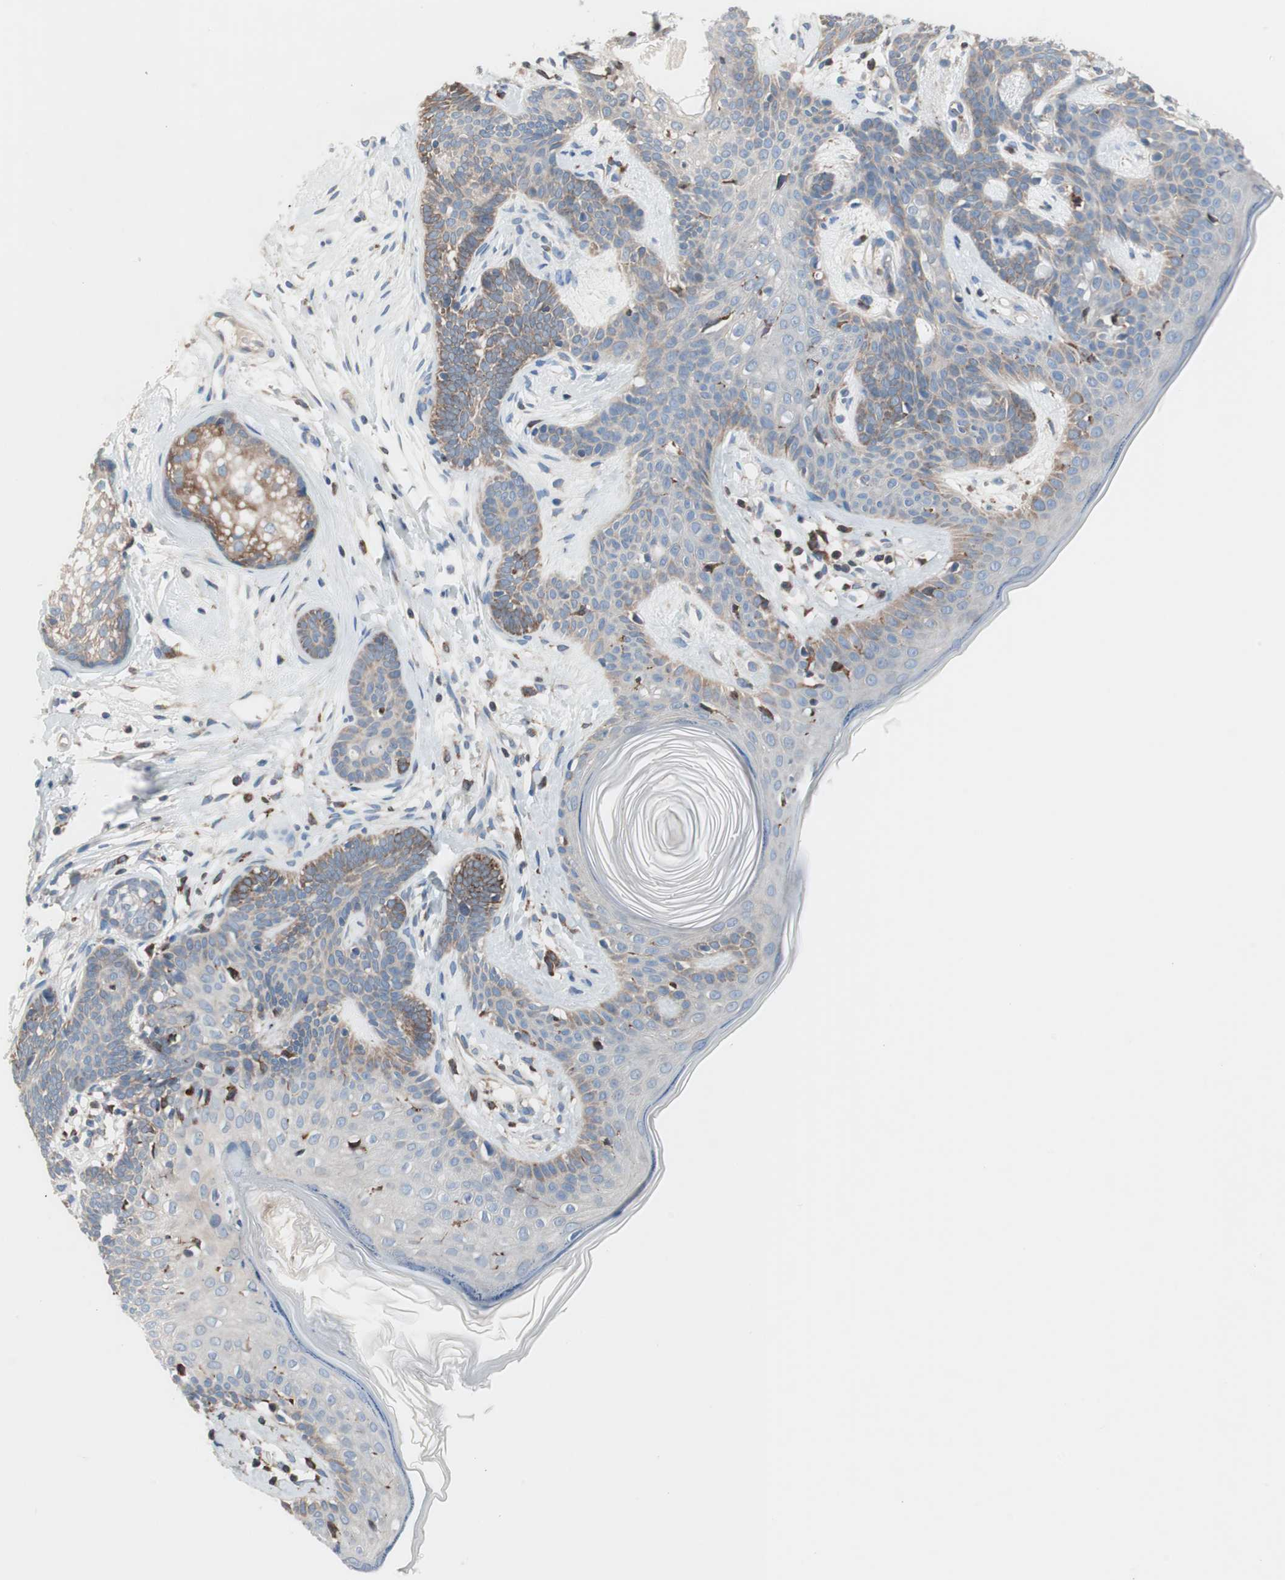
{"staining": {"intensity": "weak", "quantity": "<25%", "location": "cytoplasmic/membranous"}, "tissue": "skin cancer", "cell_type": "Tumor cells", "image_type": "cancer", "snomed": [{"axis": "morphology", "description": "Developmental malformation"}, {"axis": "morphology", "description": "Basal cell carcinoma"}, {"axis": "topography", "description": "Skin"}], "caption": "There is no significant staining in tumor cells of basal cell carcinoma (skin). Brightfield microscopy of immunohistochemistry (IHC) stained with DAB (3,3'-diaminobenzidine) (brown) and hematoxylin (blue), captured at high magnification.", "gene": "SLC27A4", "patient": {"sex": "female", "age": 62}}